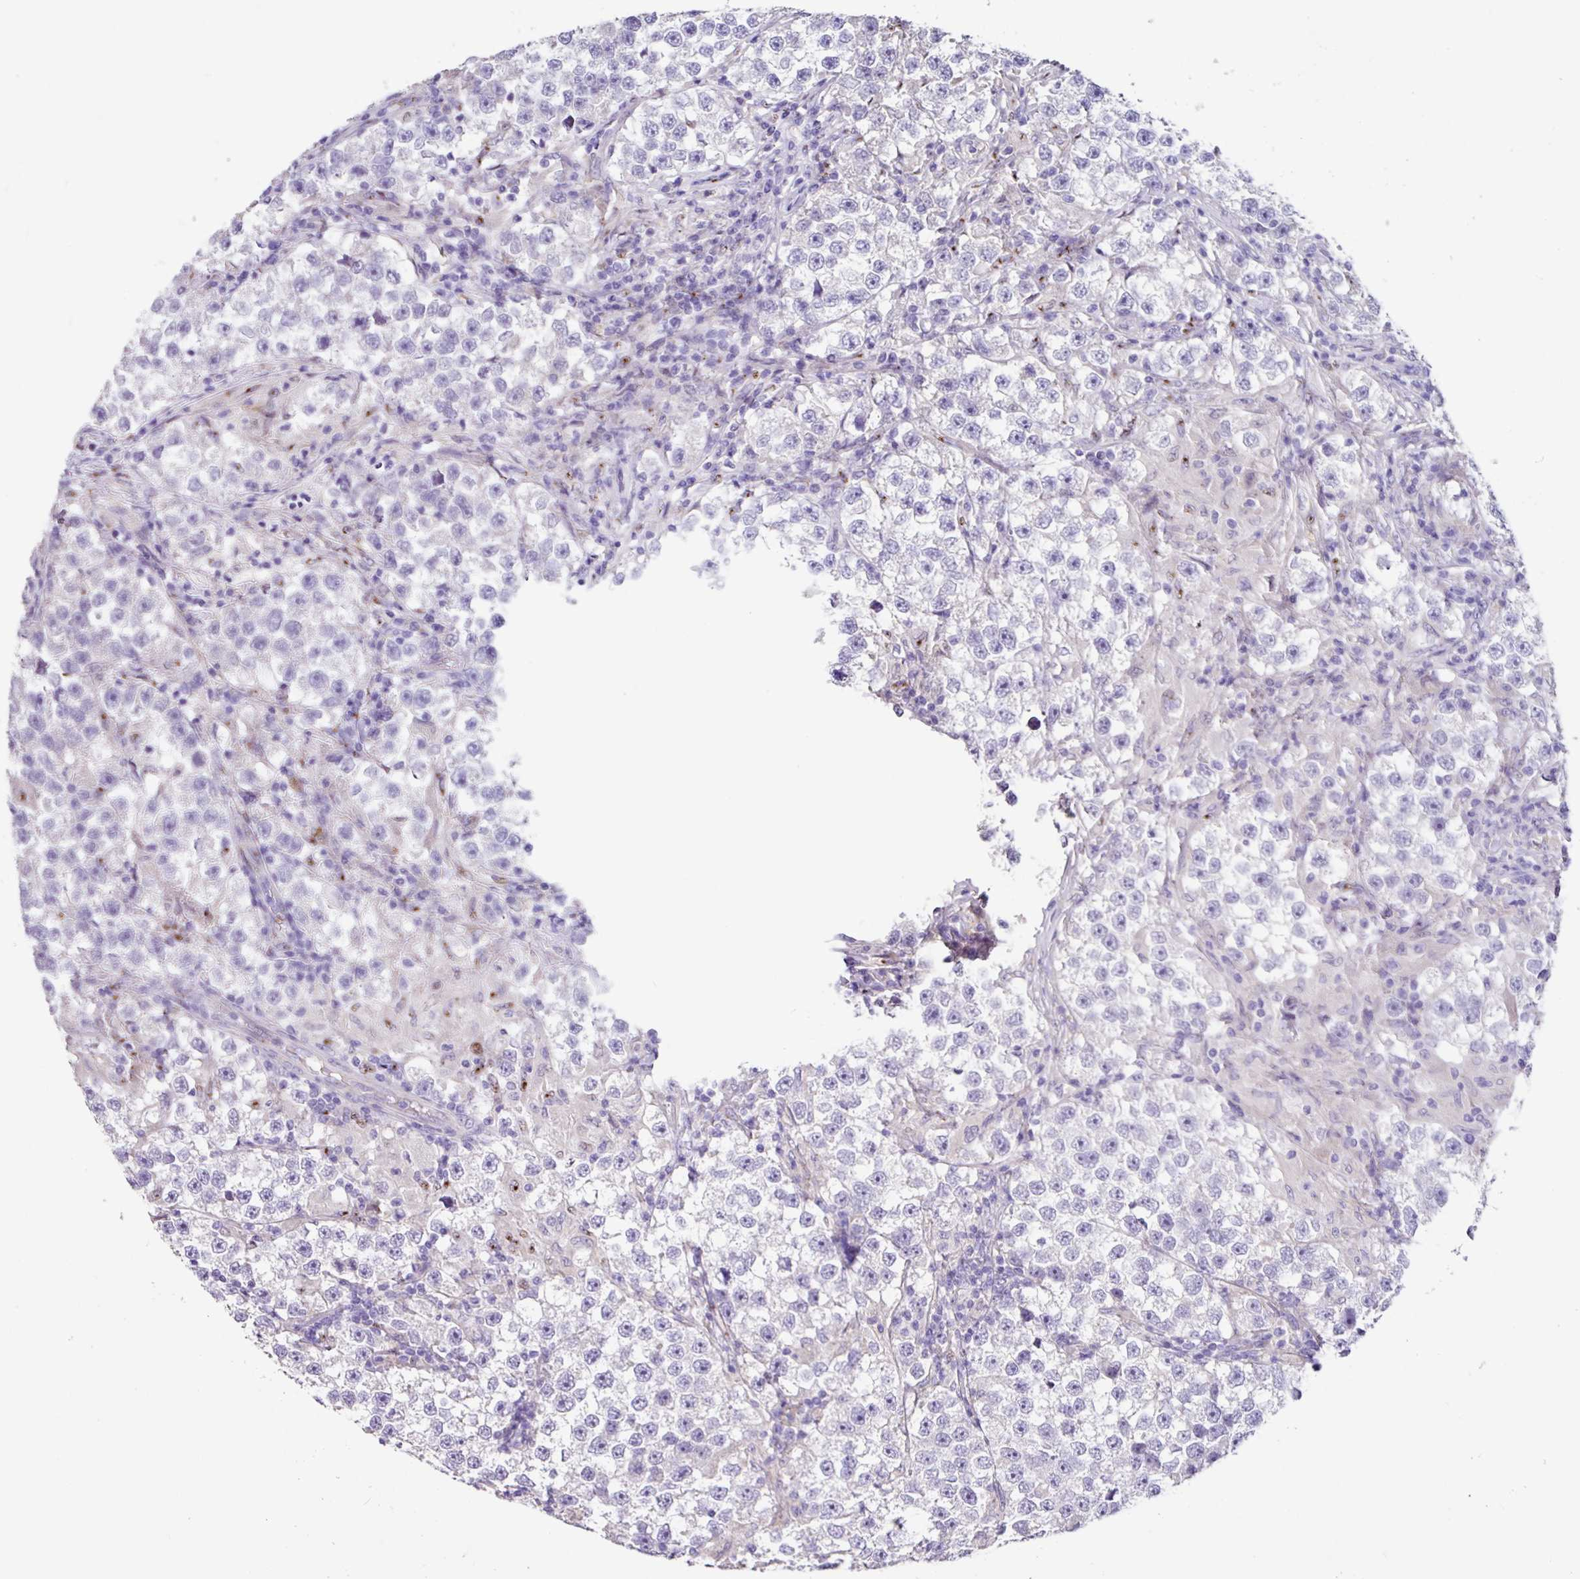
{"staining": {"intensity": "negative", "quantity": "none", "location": "none"}, "tissue": "testis cancer", "cell_type": "Tumor cells", "image_type": "cancer", "snomed": [{"axis": "morphology", "description": "Seminoma, NOS"}, {"axis": "topography", "description": "Testis"}], "caption": "IHC histopathology image of human seminoma (testis) stained for a protein (brown), which reveals no staining in tumor cells.", "gene": "ZG16", "patient": {"sex": "male", "age": 46}}